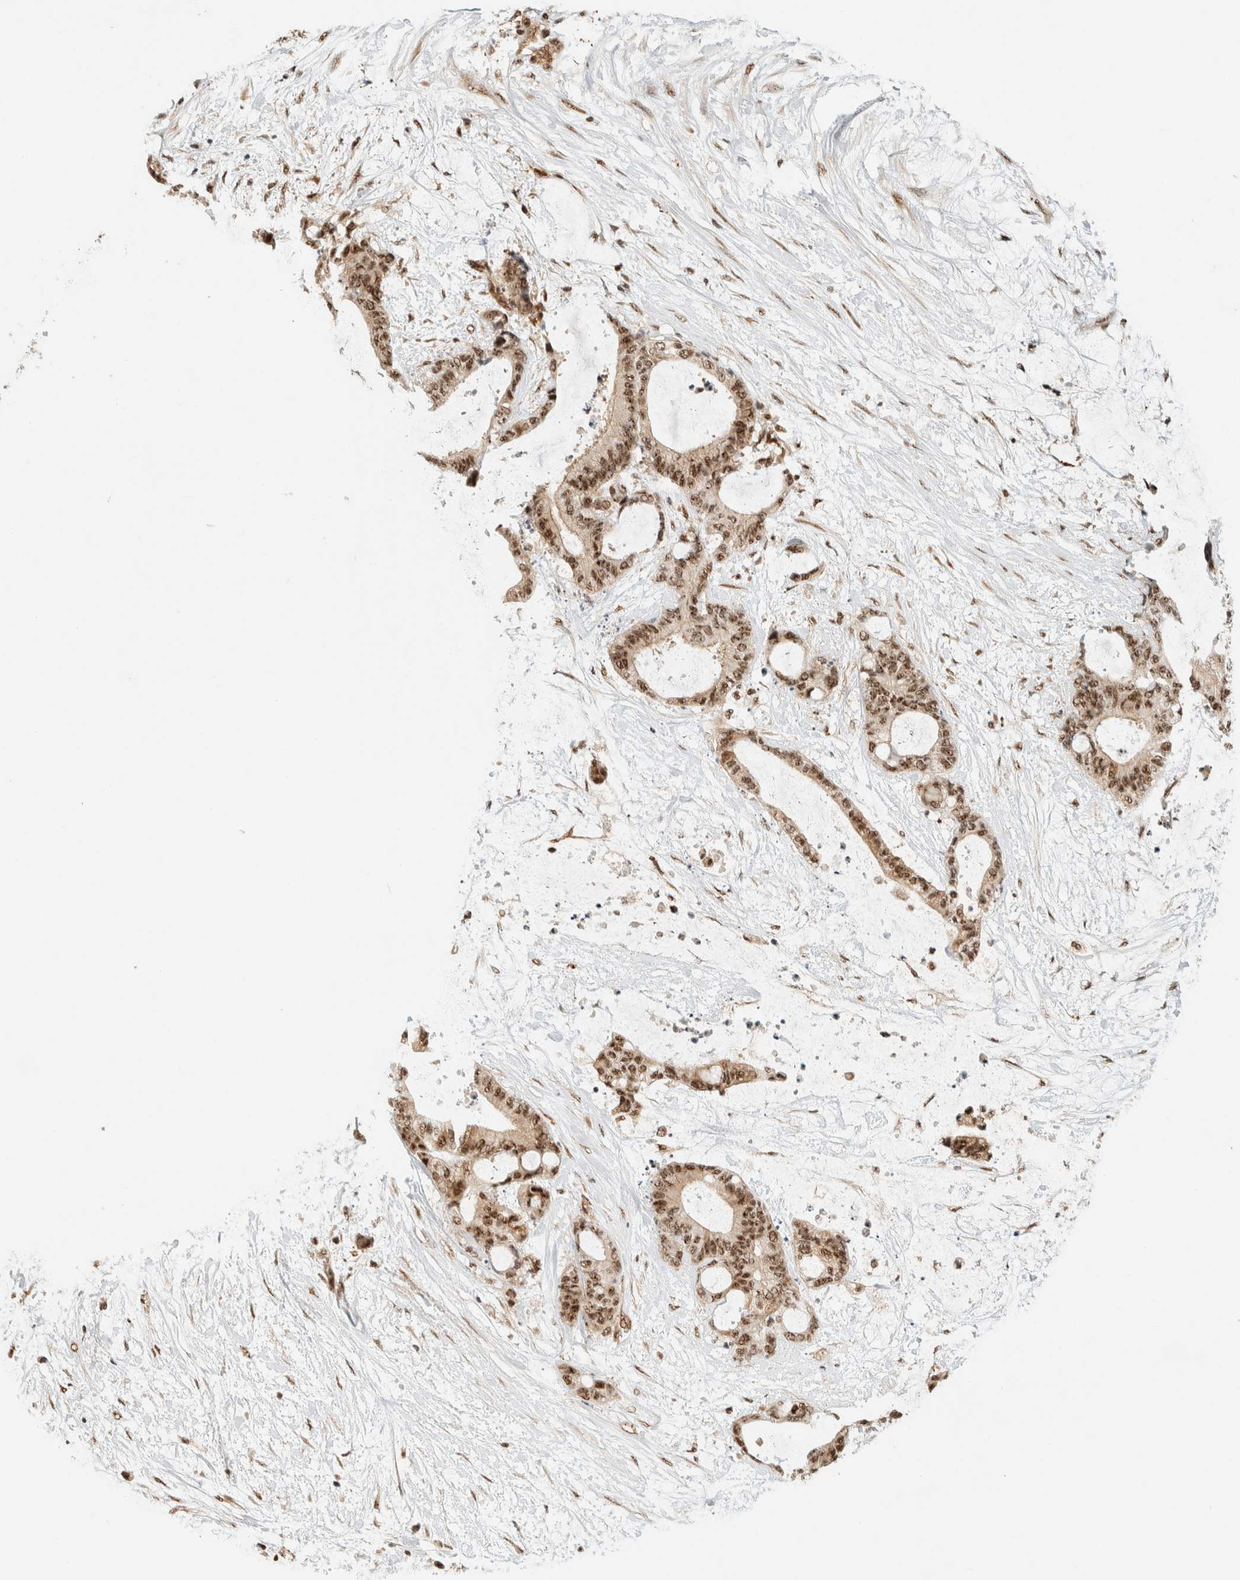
{"staining": {"intensity": "moderate", "quantity": ">75%", "location": "nuclear"}, "tissue": "liver cancer", "cell_type": "Tumor cells", "image_type": "cancer", "snomed": [{"axis": "morphology", "description": "Cholangiocarcinoma"}, {"axis": "topography", "description": "Liver"}], "caption": "The immunohistochemical stain labels moderate nuclear staining in tumor cells of liver cancer (cholangiocarcinoma) tissue. The staining is performed using DAB (3,3'-diaminobenzidine) brown chromogen to label protein expression. The nuclei are counter-stained blue using hematoxylin.", "gene": "SIK1", "patient": {"sex": "female", "age": 73}}